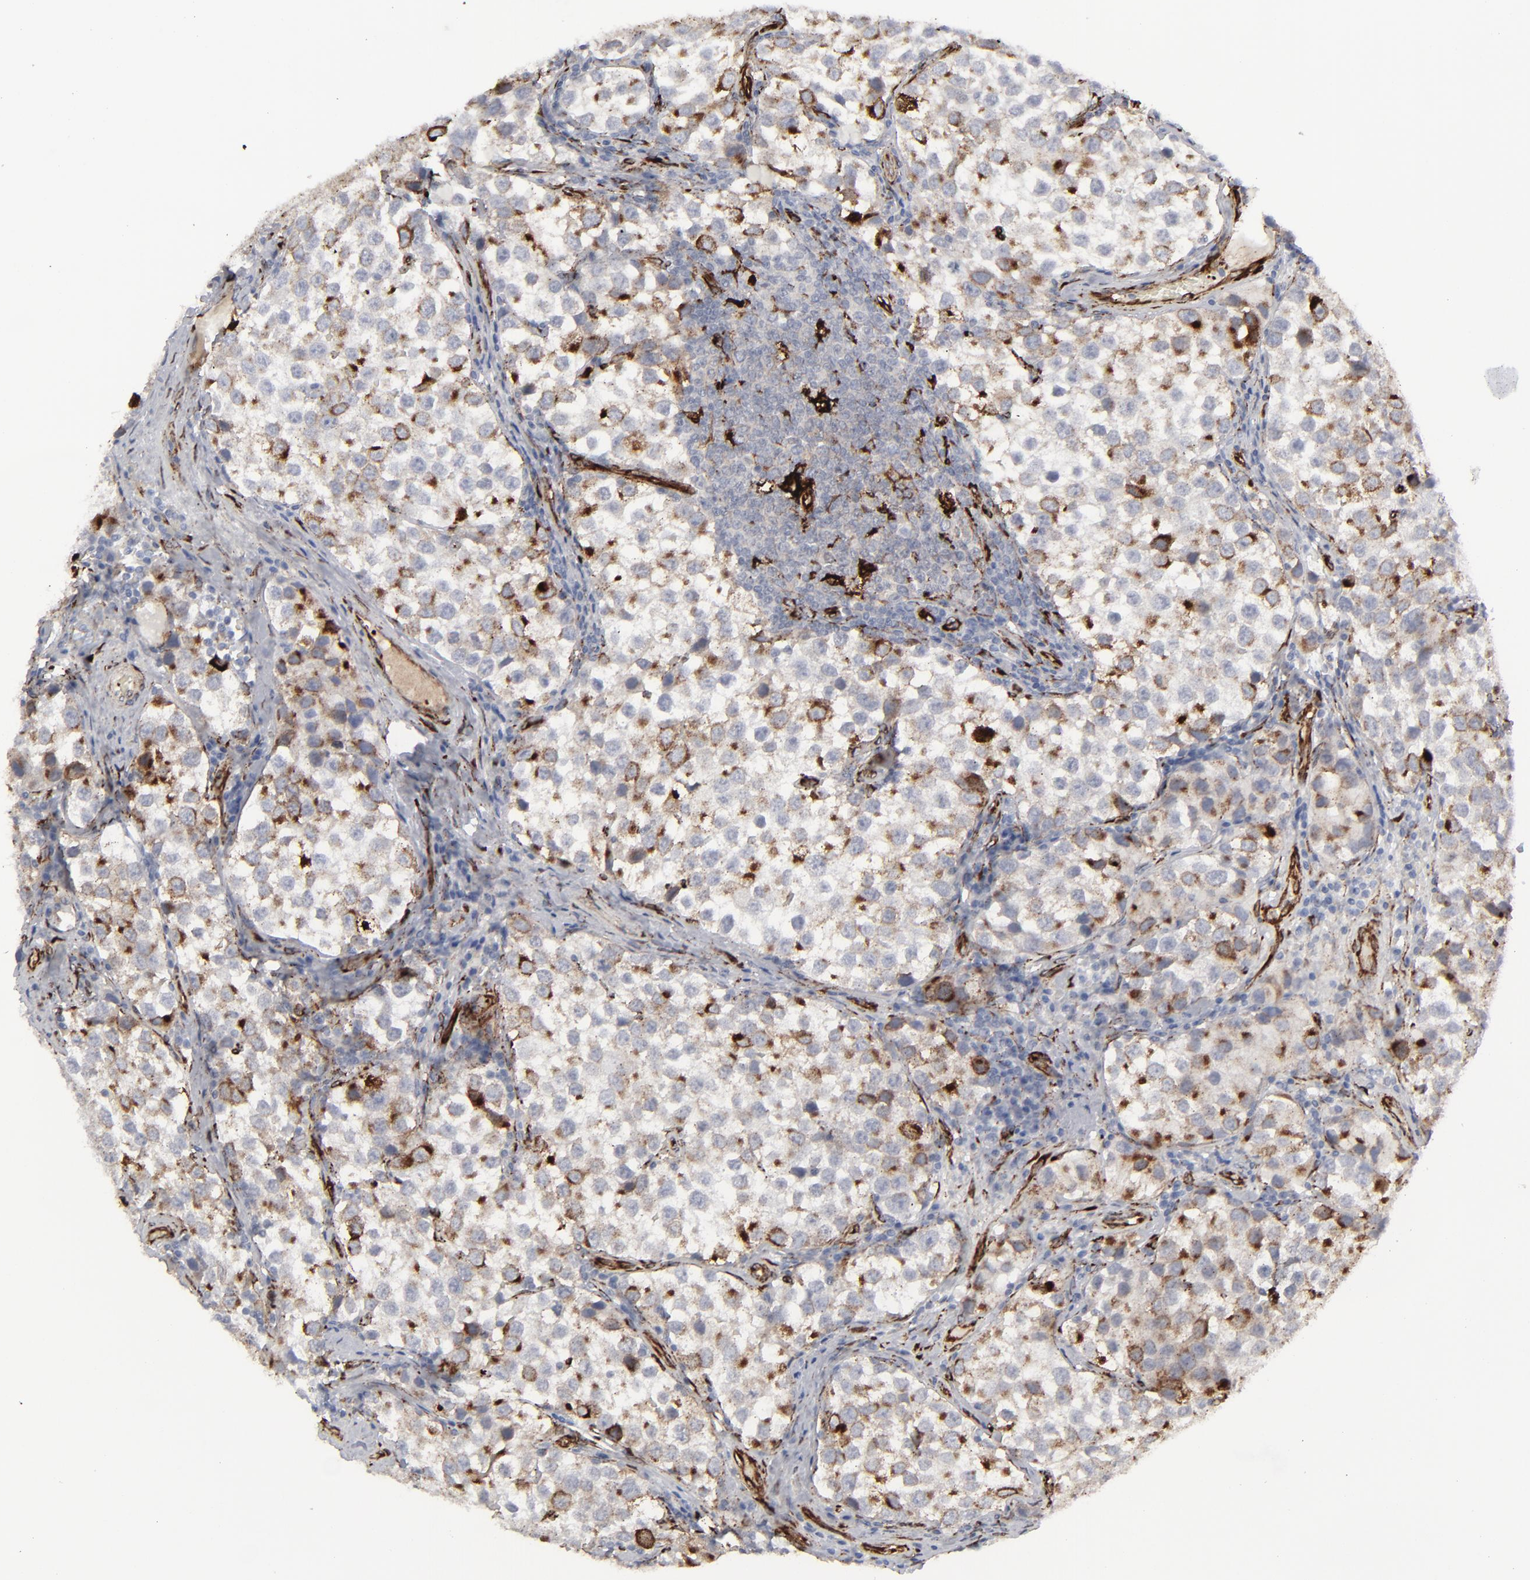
{"staining": {"intensity": "weak", "quantity": "25%-75%", "location": "cytoplasmic/membranous"}, "tissue": "testis cancer", "cell_type": "Tumor cells", "image_type": "cancer", "snomed": [{"axis": "morphology", "description": "Seminoma, NOS"}, {"axis": "topography", "description": "Testis"}], "caption": "Immunohistochemical staining of human seminoma (testis) reveals weak cytoplasmic/membranous protein positivity in about 25%-75% of tumor cells. Immunohistochemistry stains the protein in brown and the nuclei are stained blue.", "gene": "SPARC", "patient": {"sex": "male", "age": 39}}